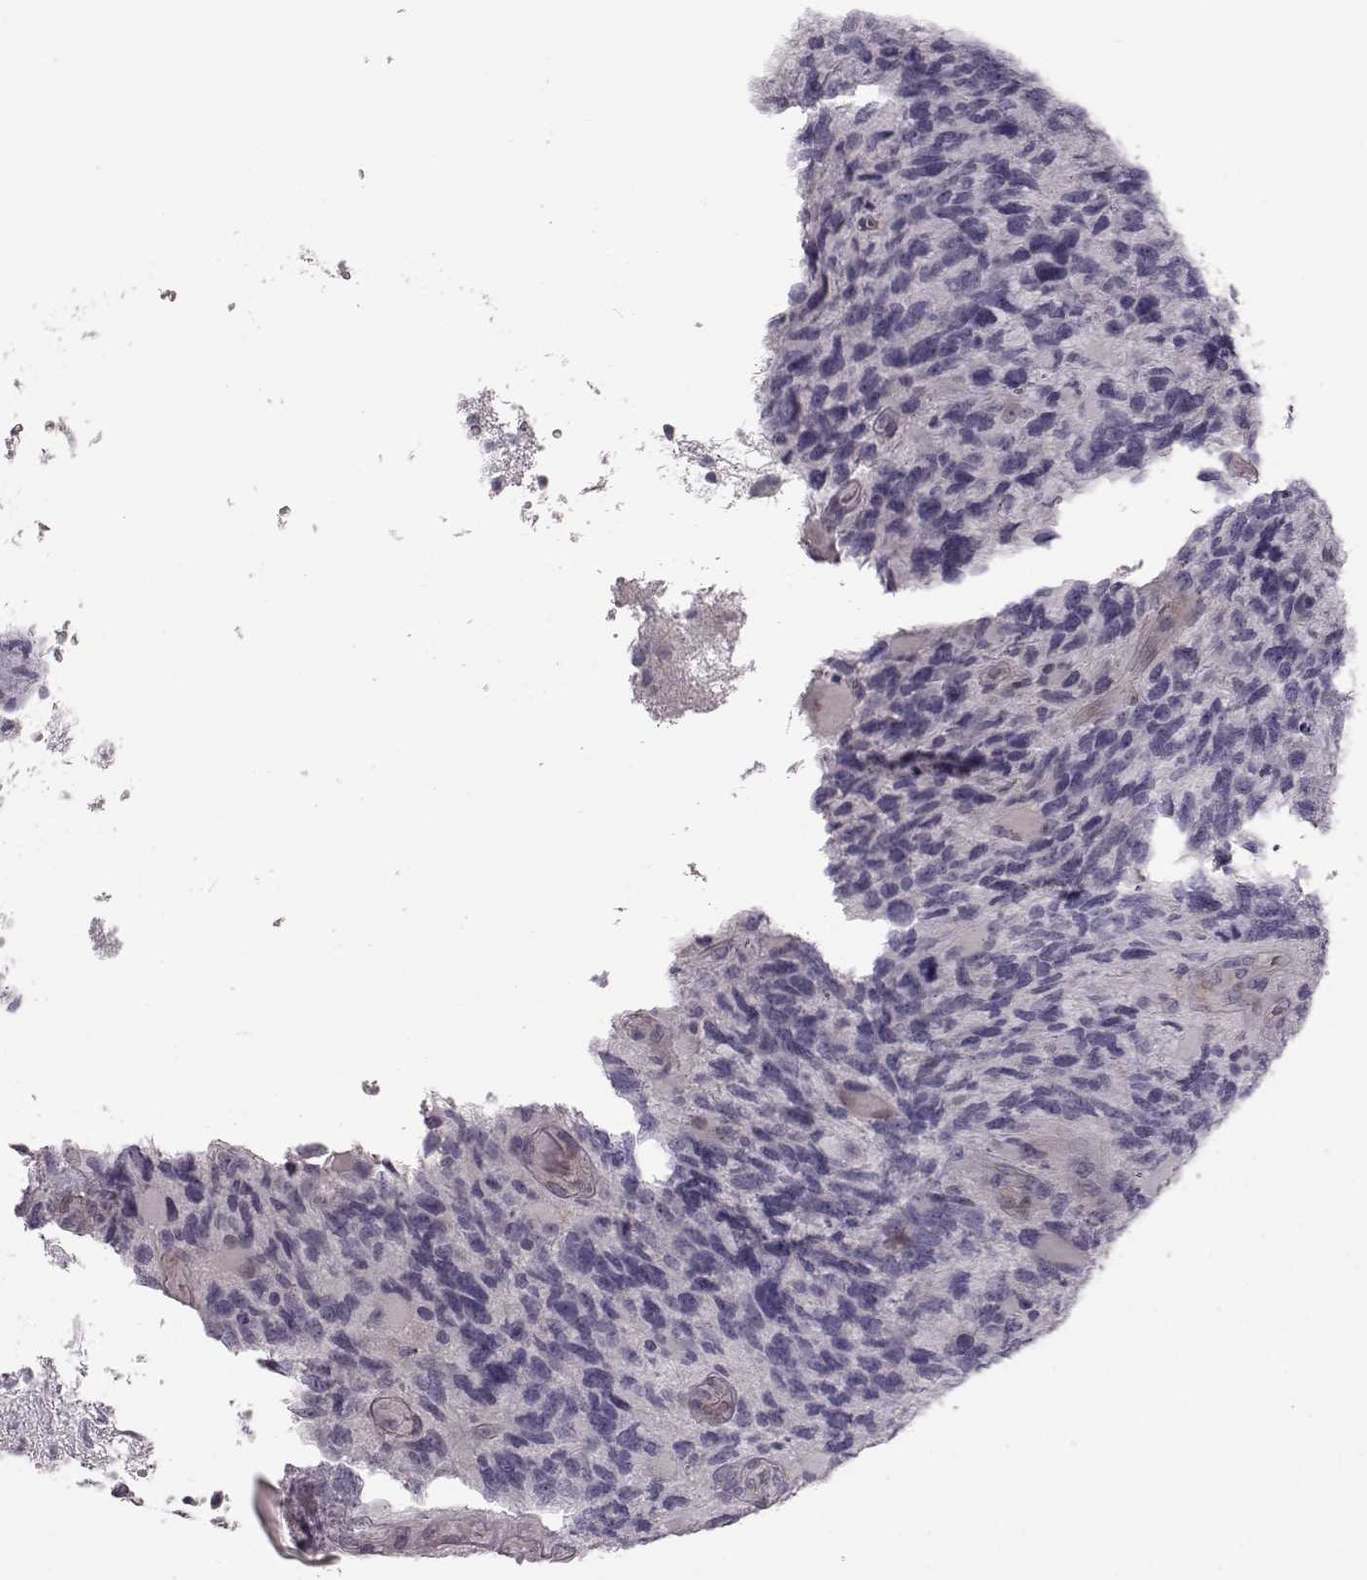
{"staining": {"intensity": "negative", "quantity": "none", "location": "none"}, "tissue": "glioma", "cell_type": "Tumor cells", "image_type": "cancer", "snomed": [{"axis": "morphology", "description": "Glioma, malignant, High grade"}, {"axis": "topography", "description": "Brain"}], "caption": "Tumor cells are negative for brown protein staining in glioma. Brightfield microscopy of immunohistochemistry (IHC) stained with DAB (brown) and hematoxylin (blue), captured at high magnification.", "gene": "TCHHL1", "patient": {"sex": "female", "age": 71}}